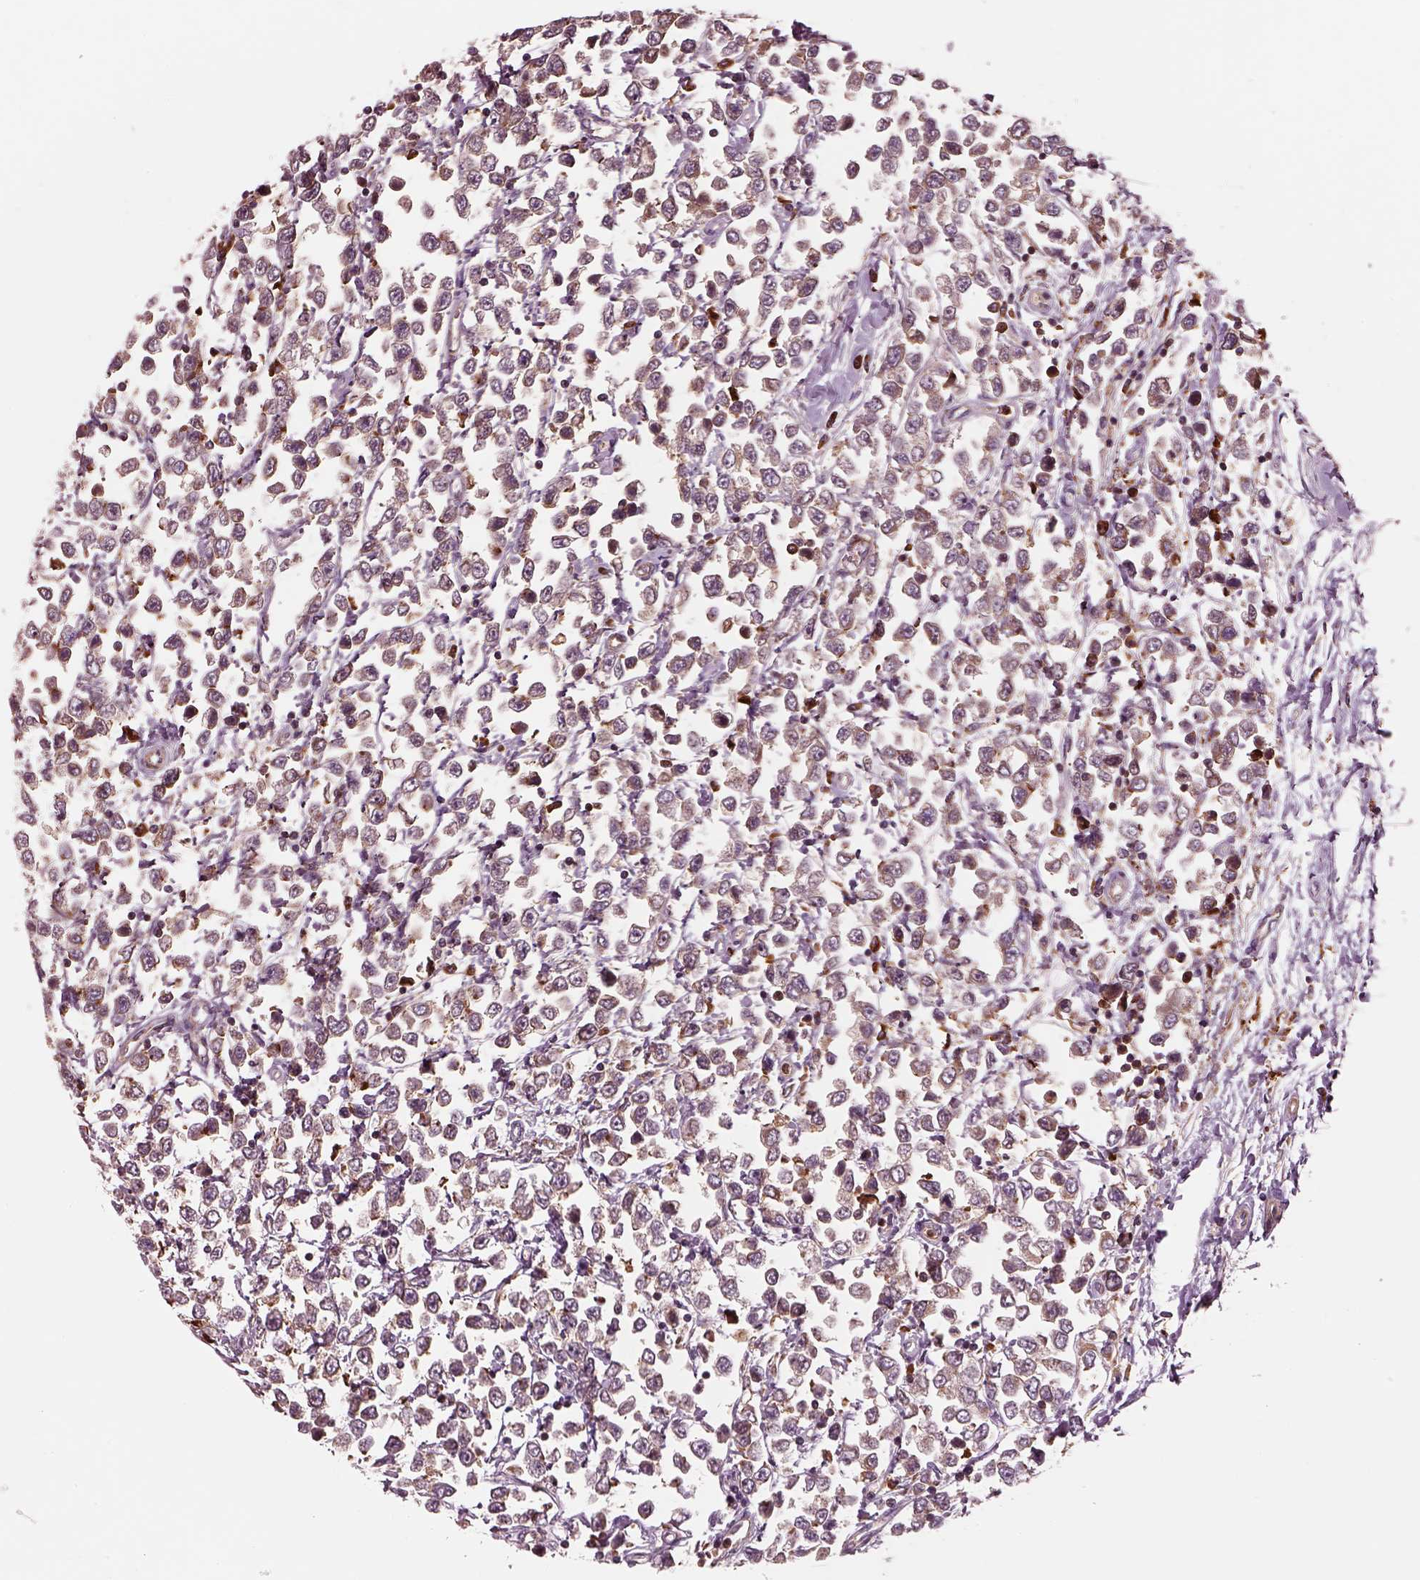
{"staining": {"intensity": "weak", "quantity": "<25%", "location": "cytoplasmic/membranous"}, "tissue": "testis cancer", "cell_type": "Tumor cells", "image_type": "cancer", "snomed": [{"axis": "morphology", "description": "Seminoma, NOS"}, {"axis": "topography", "description": "Testis"}], "caption": "The histopathology image exhibits no significant expression in tumor cells of testis cancer. The staining was performed using DAB (3,3'-diaminobenzidine) to visualize the protein expression in brown, while the nuclei were stained in blue with hematoxylin (Magnification: 20x).", "gene": "ASCC2", "patient": {"sex": "male", "age": 34}}